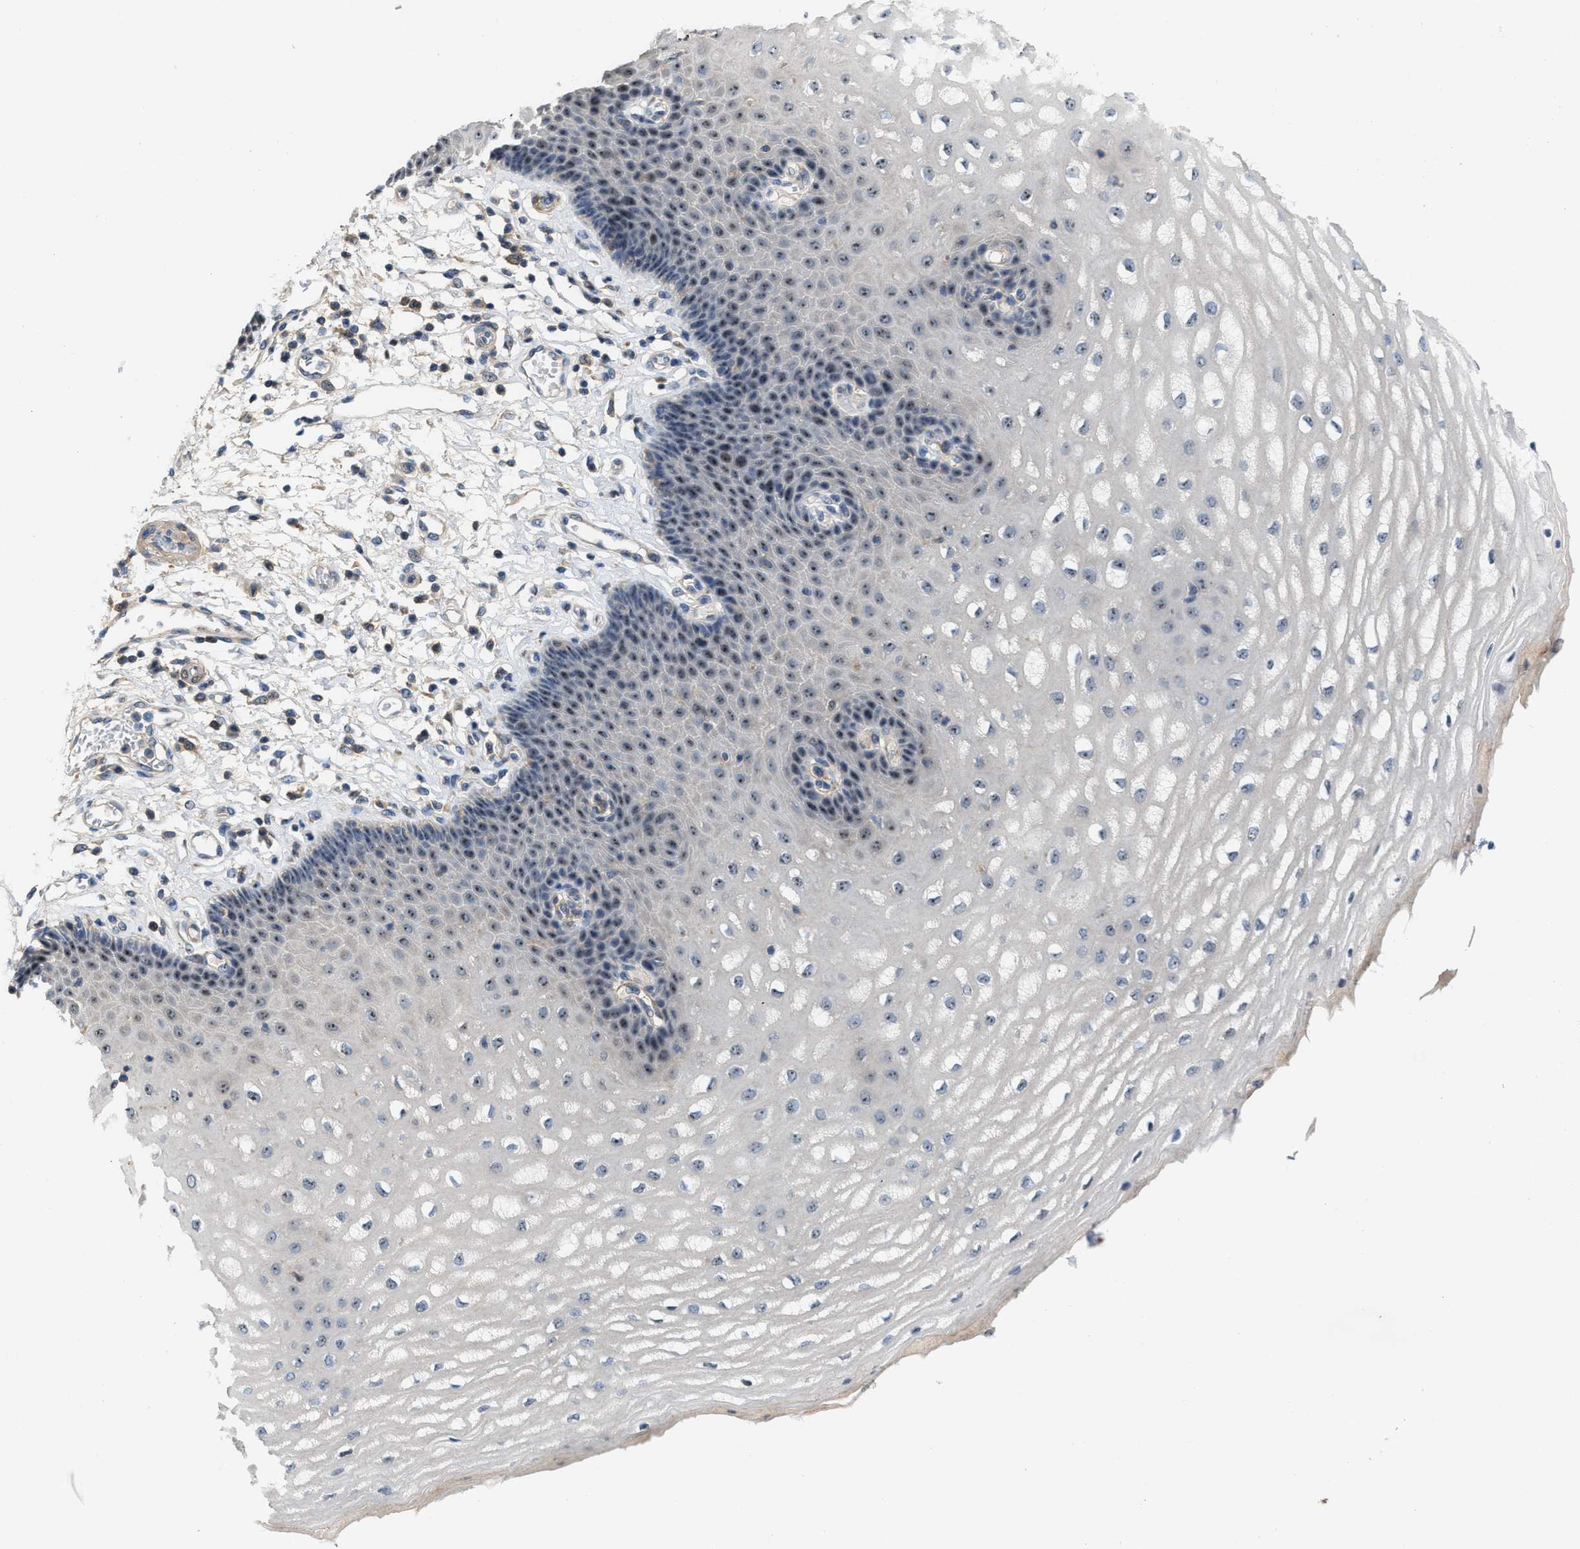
{"staining": {"intensity": "moderate", "quantity": "25%-75%", "location": "nuclear"}, "tissue": "esophagus", "cell_type": "Squamous epithelial cells", "image_type": "normal", "snomed": [{"axis": "morphology", "description": "Normal tissue, NOS"}, {"axis": "topography", "description": "Esophagus"}], "caption": "Immunohistochemical staining of unremarkable esophagus displays medium levels of moderate nuclear staining in about 25%-75% of squamous epithelial cells. (brown staining indicates protein expression, while blue staining denotes nuclei).", "gene": "ZNF783", "patient": {"sex": "male", "age": 54}}